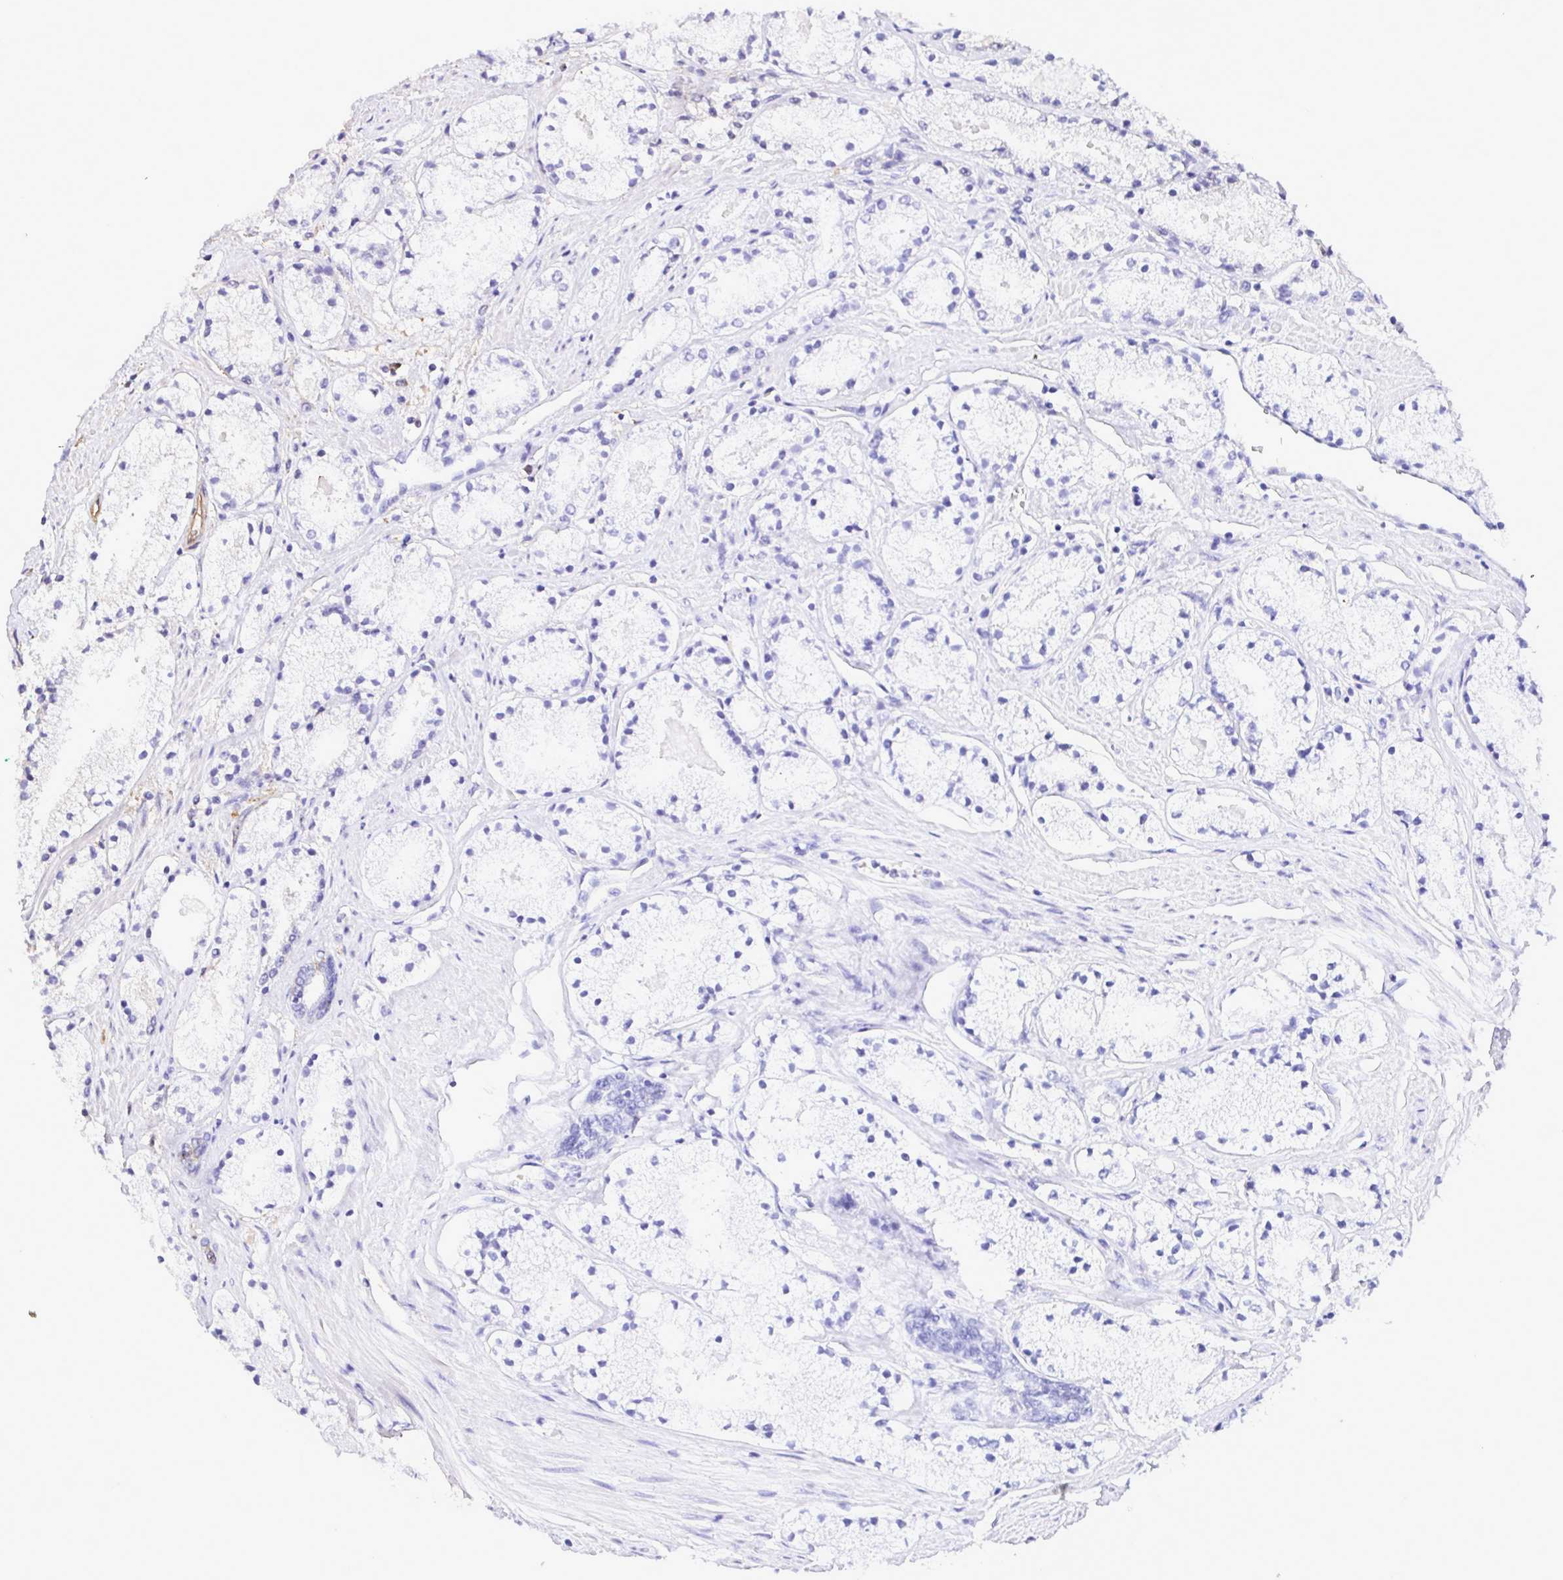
{"staining": {"intensity": "weak", "quantity": "<25%", "location": "cytoplasmic/membranous"}, "tissue": "prostate cancer", "cell_type": "Tumor cells", "image_type": "cancer", "snomed": [{"axis": "morphology", "description": "Adenocarcinoma, High grade"}, {"axis": "topography", "description": "Prostate"}], "caption": "There is no significant staining in tumor cells of prostate adenocarcinoma (high-grade).", "gene": "GSN", "patient": {"sex": "male", "age": 63}}